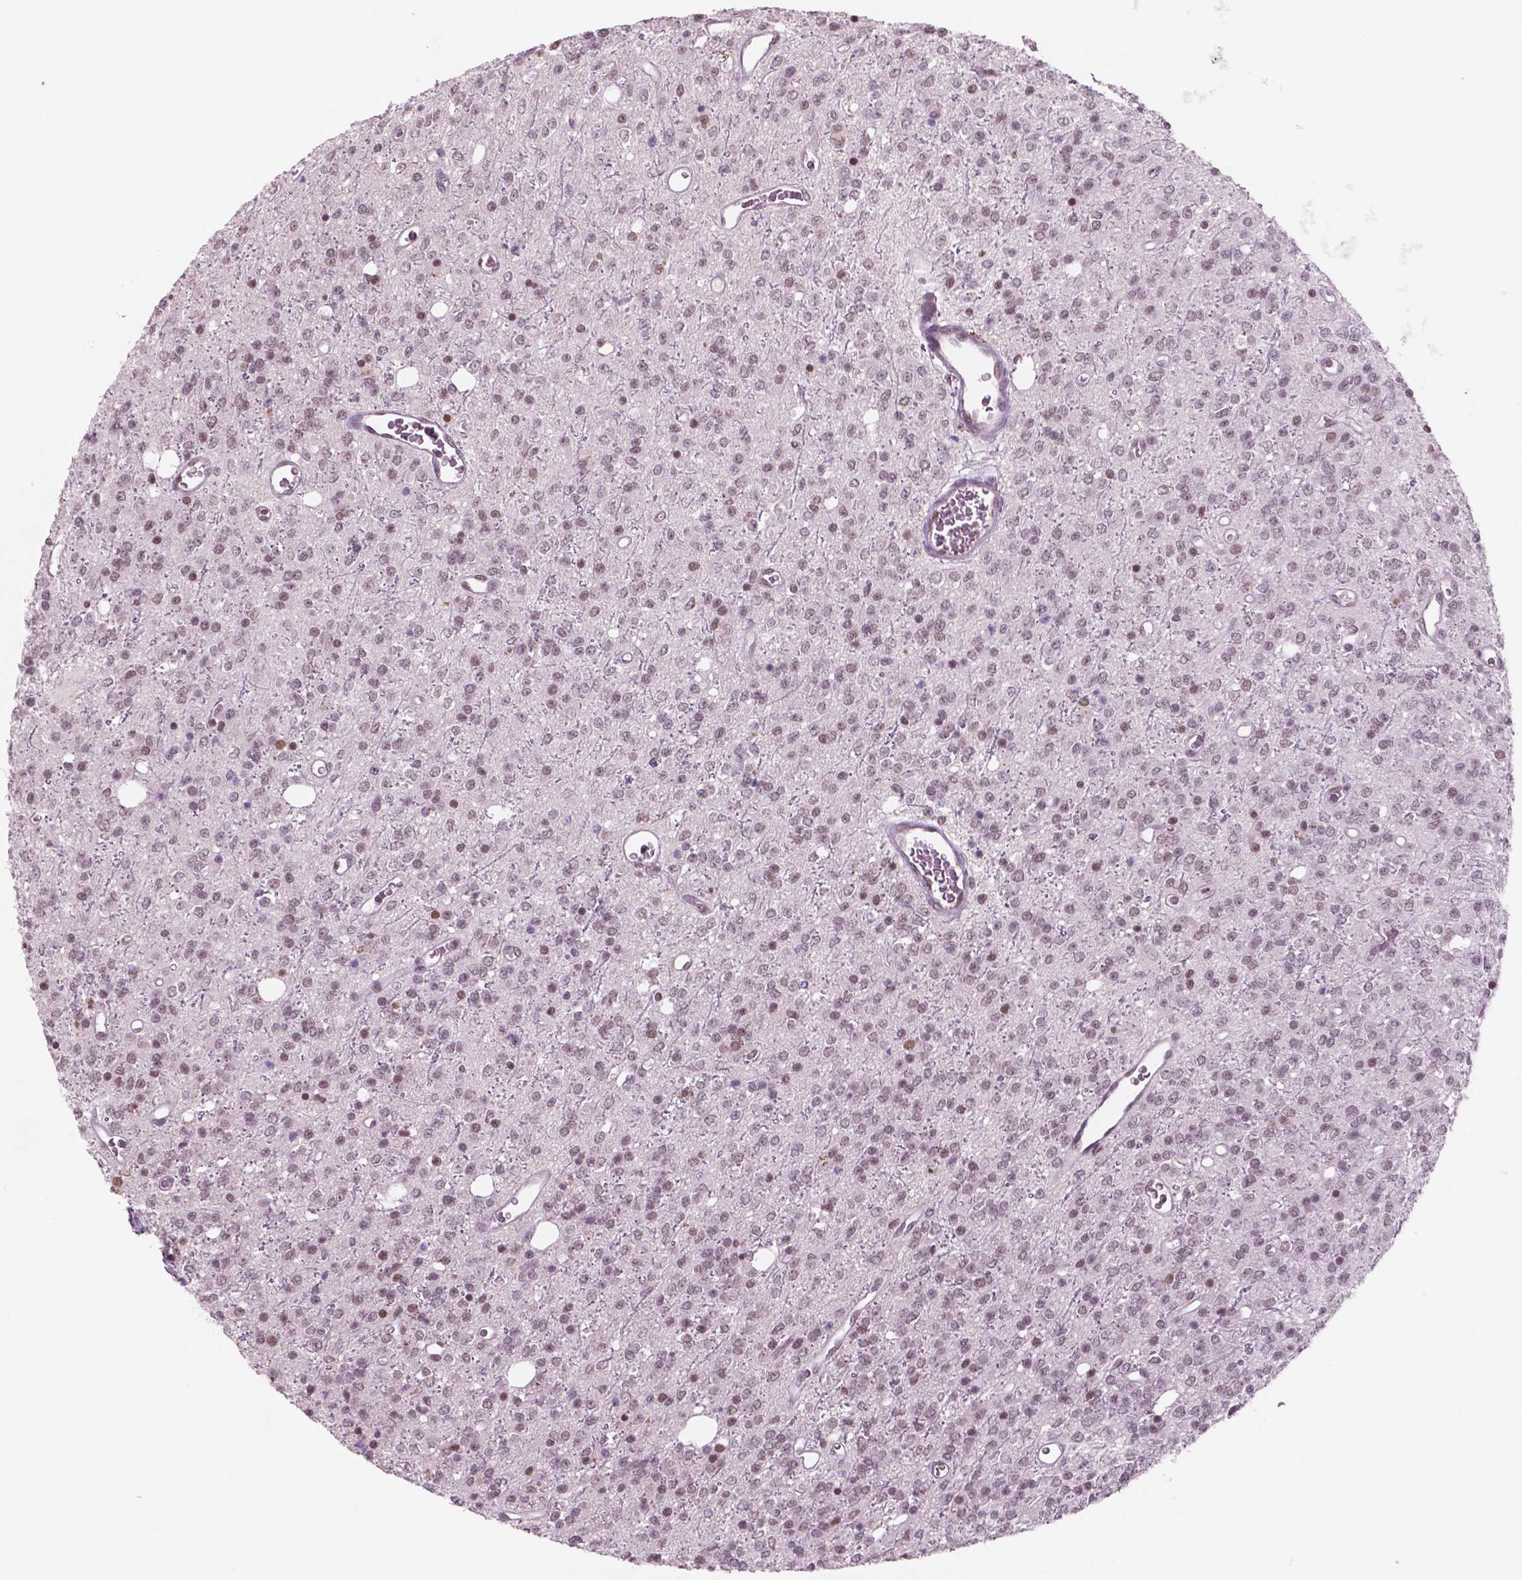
{"staining": {"intensity": "weak", "quantity": ">75%", "location": "nuclear"}, "tissue": "glioma", "cell_type": "Tumor cells", "image_type": "cancer", "snomed": [{"axis": "morphology", "description": "Glioma, malignant, Low grade"}, {"axis": "topography", "description": "Brain"}], "caption": "A high-resolution photomicrograph shows immunohistochemistry staining of glioma, which displays weak nuclear staining in about >75% of tumor cells.", "gene": "CTR9", "patient": {"sex": "female", "age": 45}}